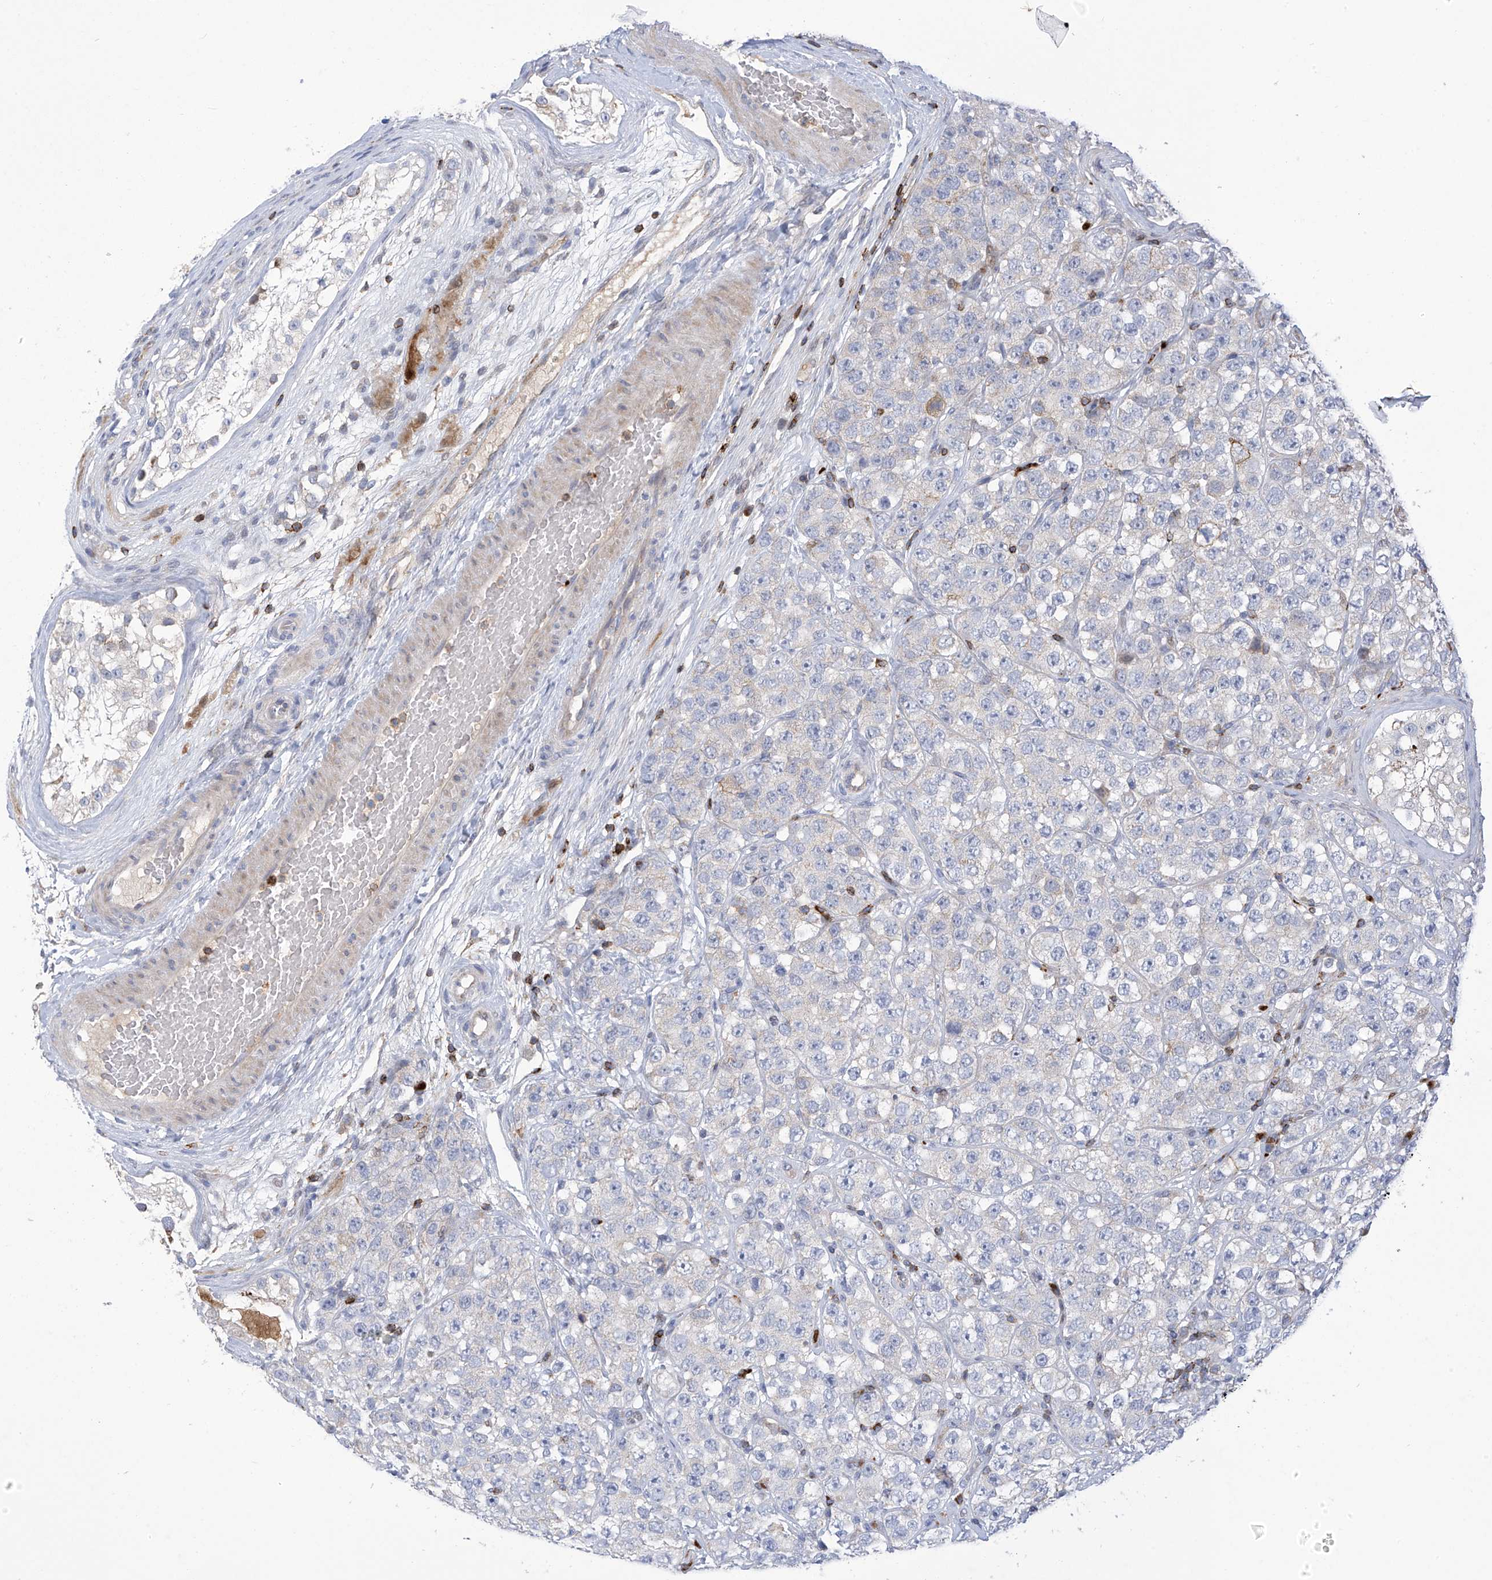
{"staining": {"intensity": "negative", "quantity": "none", "location": "none"}, "tissue": "testis cancer", "cell_type": "Tumor cells", "image_type": "cancer", "snomed": [{"axis": "morphology", "description": "Seminoma, NOS"}, {"axis": "topography", "description": "Testis"}], "caption": "Testis seminoma was stained to show a protein in brown. There is no significant expression in tumor cells.", "gene": "IBA57", "patient": {"sex": "male", "age": 28}}